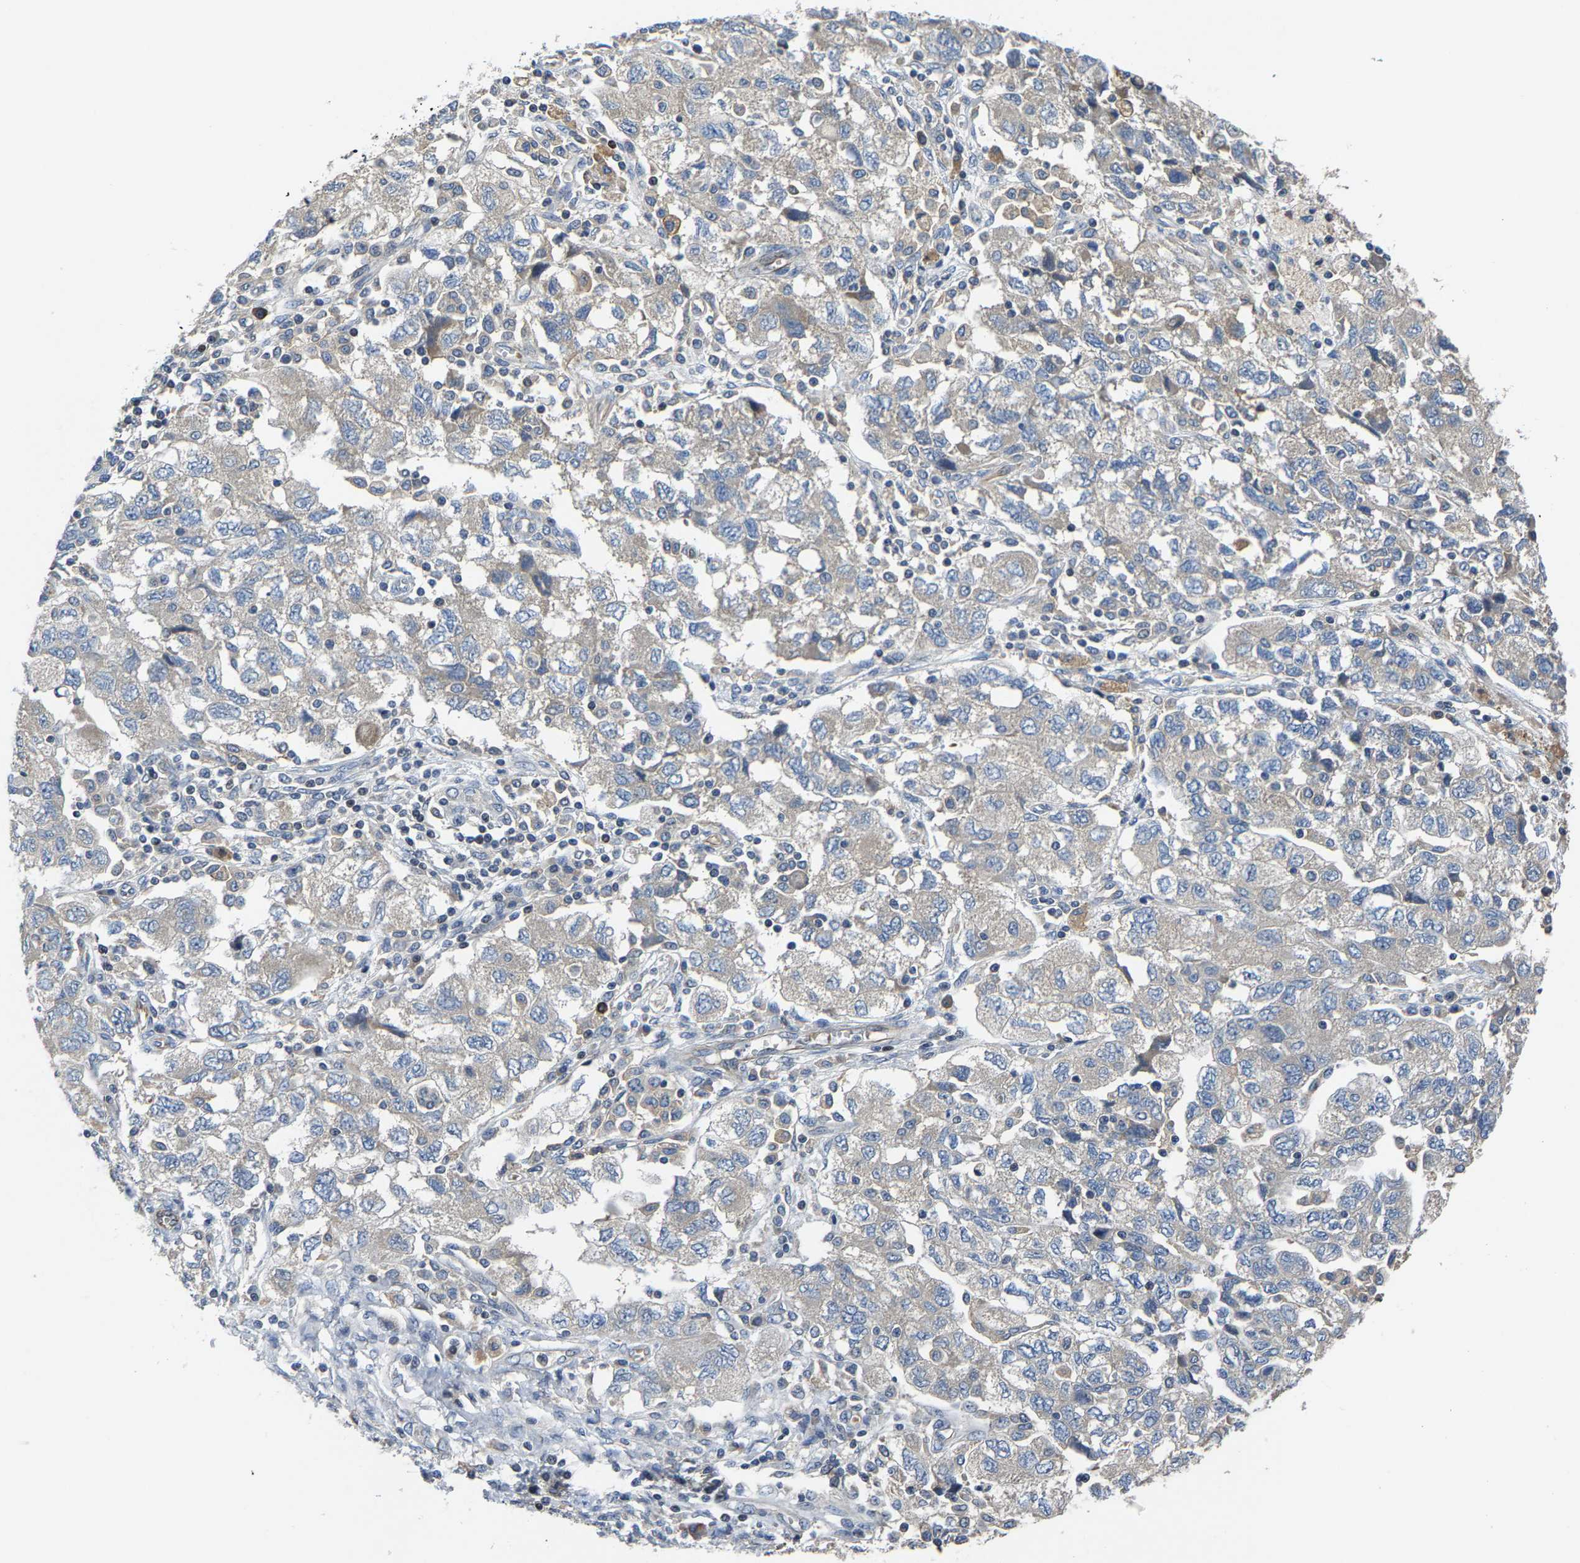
{"staining": {"intensity": "negative", "quantity": "none", "location": "none"}, "tissue": "ovarian cancer", "cell_type": "Tumor cells", "image_type": "cancer", "snomed": [{"axis": "morphology", "description": "Carcinoma, NOS"}, {"axis": "morphology", "description": "Cystadenocarcinoma, serous, NOS"}, {"axis": "topography", "description": "Ovary"}], "caption": "A photomicrograph of human ovarian cancer (carcinoma) is negative for staining in tumor cells.", "gene": "AGBL3", "patient": {"sex": "female", "age": 69}}